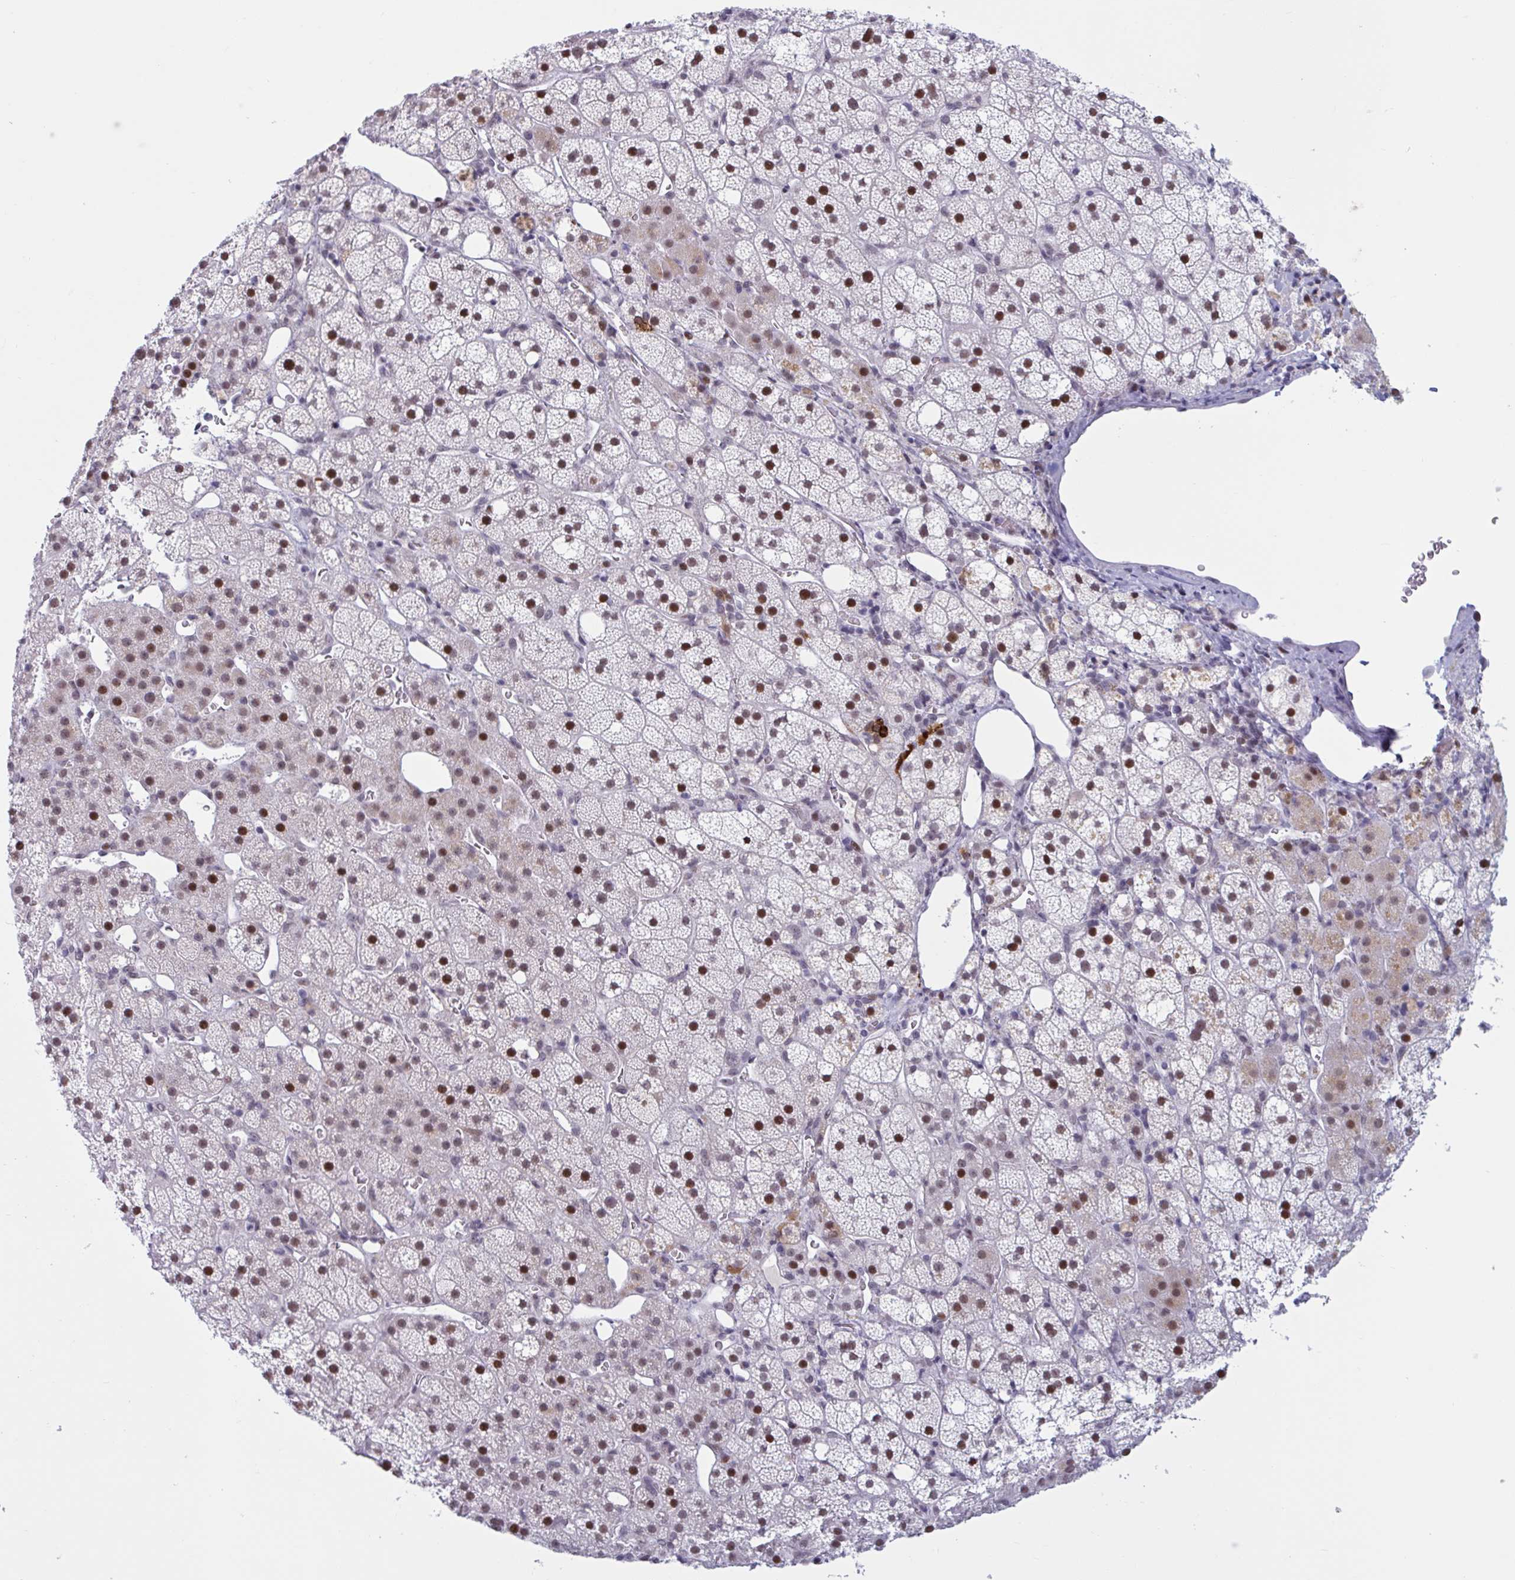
{"staining": {"intensity": "strong", "quantity": "25%-75%", "location": "nuclear"}, "tissue": "adrenal gland", "cell_type": "Glandular cells", "image_type": "normal", "snomed": [{"axis": "morphology", "description": "Normal tissue, NOS"}, {"axis": "topography", "description": "Adrenal gland"}], "caption": "Immunohistochemical staining of benign human adrenal gland displays strong nuclear protein expression in about 25%-75% of glandular cells.", "gene": "HSD17B6", "patient": {"sex": "male", "age": 53}}